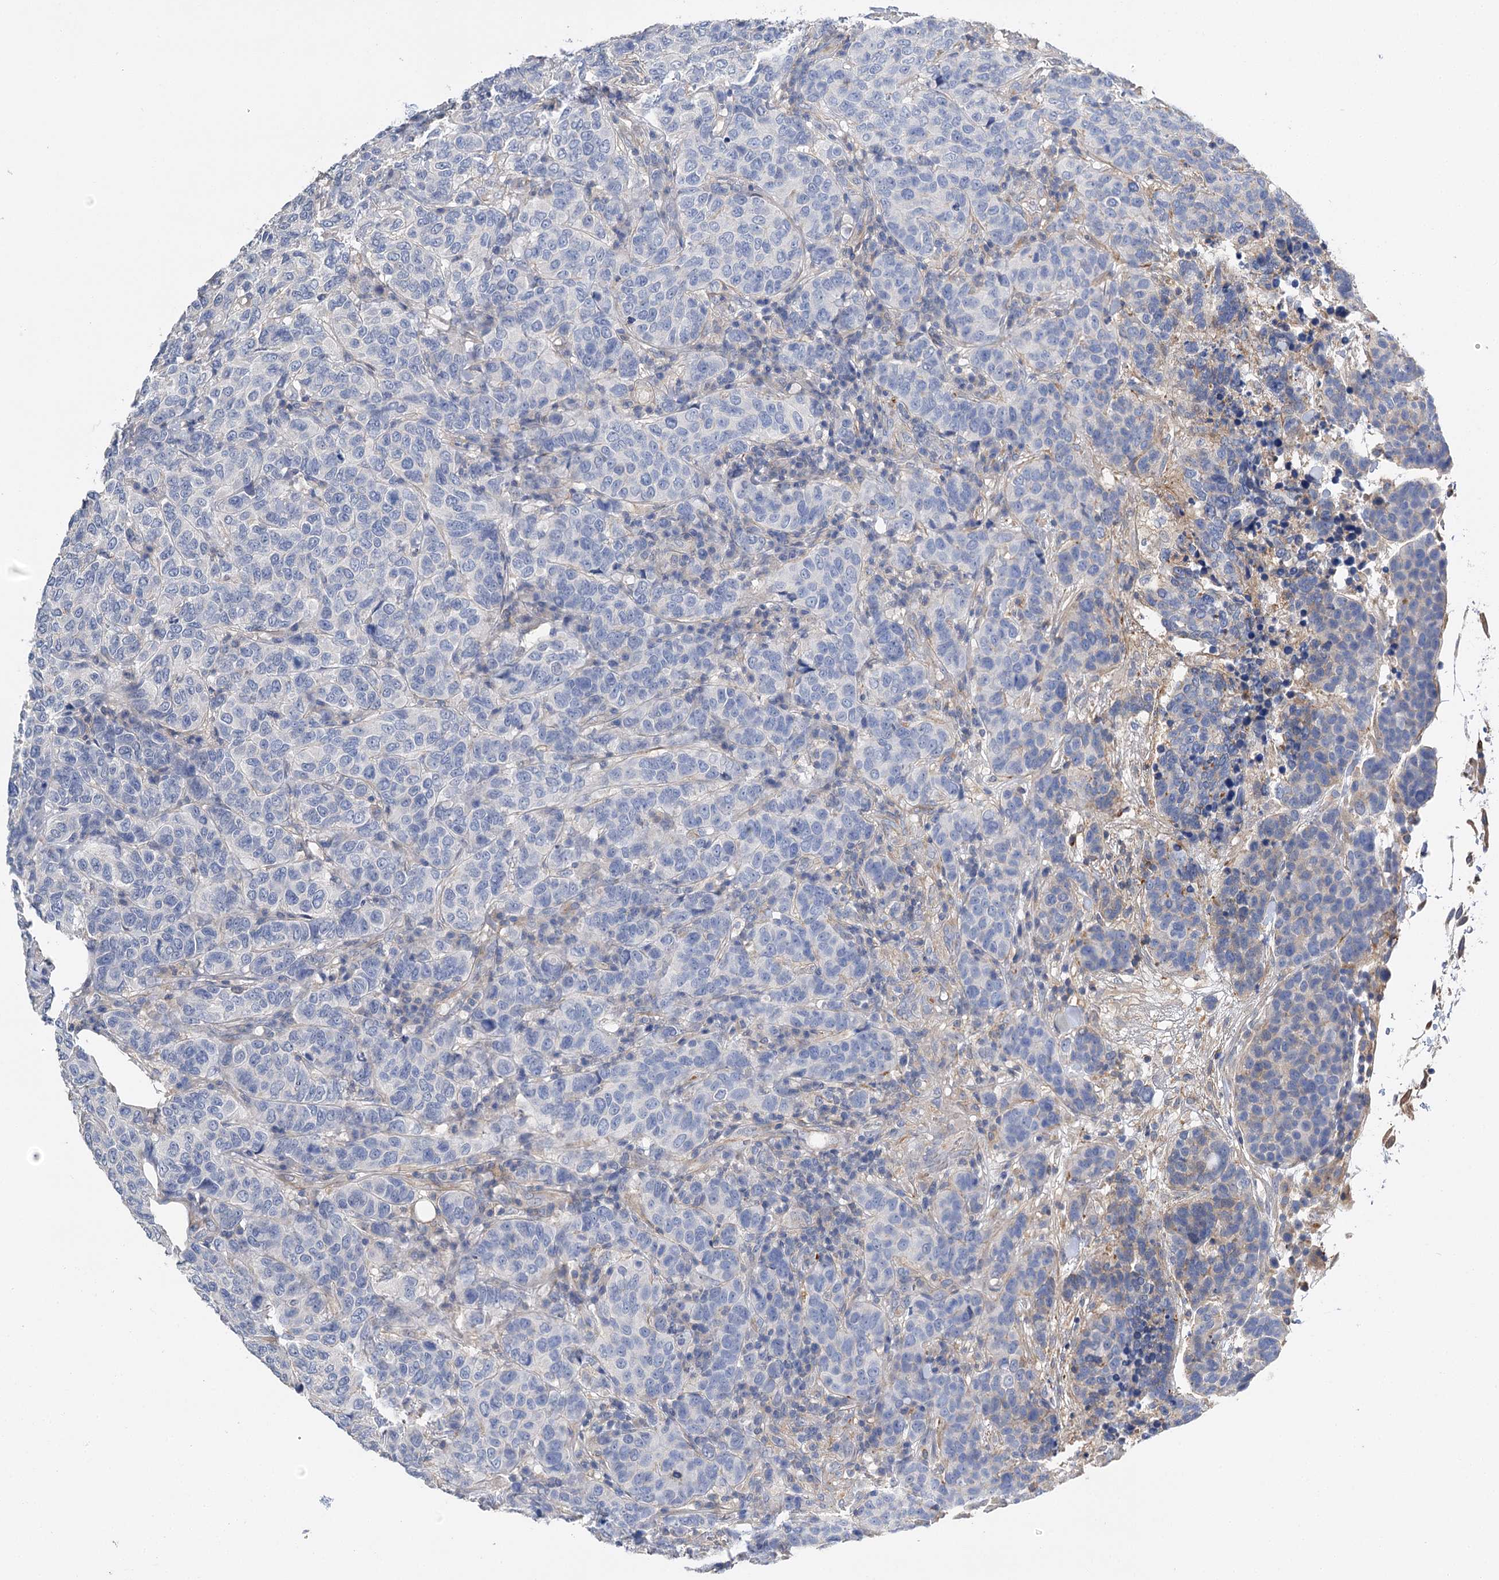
{"staining": {"intensity": "negative", "quantity": "none", "location": "none"}, "tissue": "breast cancer", "cell_type": "Tumor cells", "image_type": "cancer", "snomed": [{"axis": "morphology", "description": "Duct carcinoma"}, {"axis": "topography", "description": "Breast"}], "caption": "Immunohistochemistry micrograph of neoplastic tissue: breast intraductal carcinoma stained with DAB (3,3'-diaminobenzidine) demonstrates no significant protein positivity in tumor cells.", "gene": "EPYC", "patient": {"sex": "female", "age": 55}}